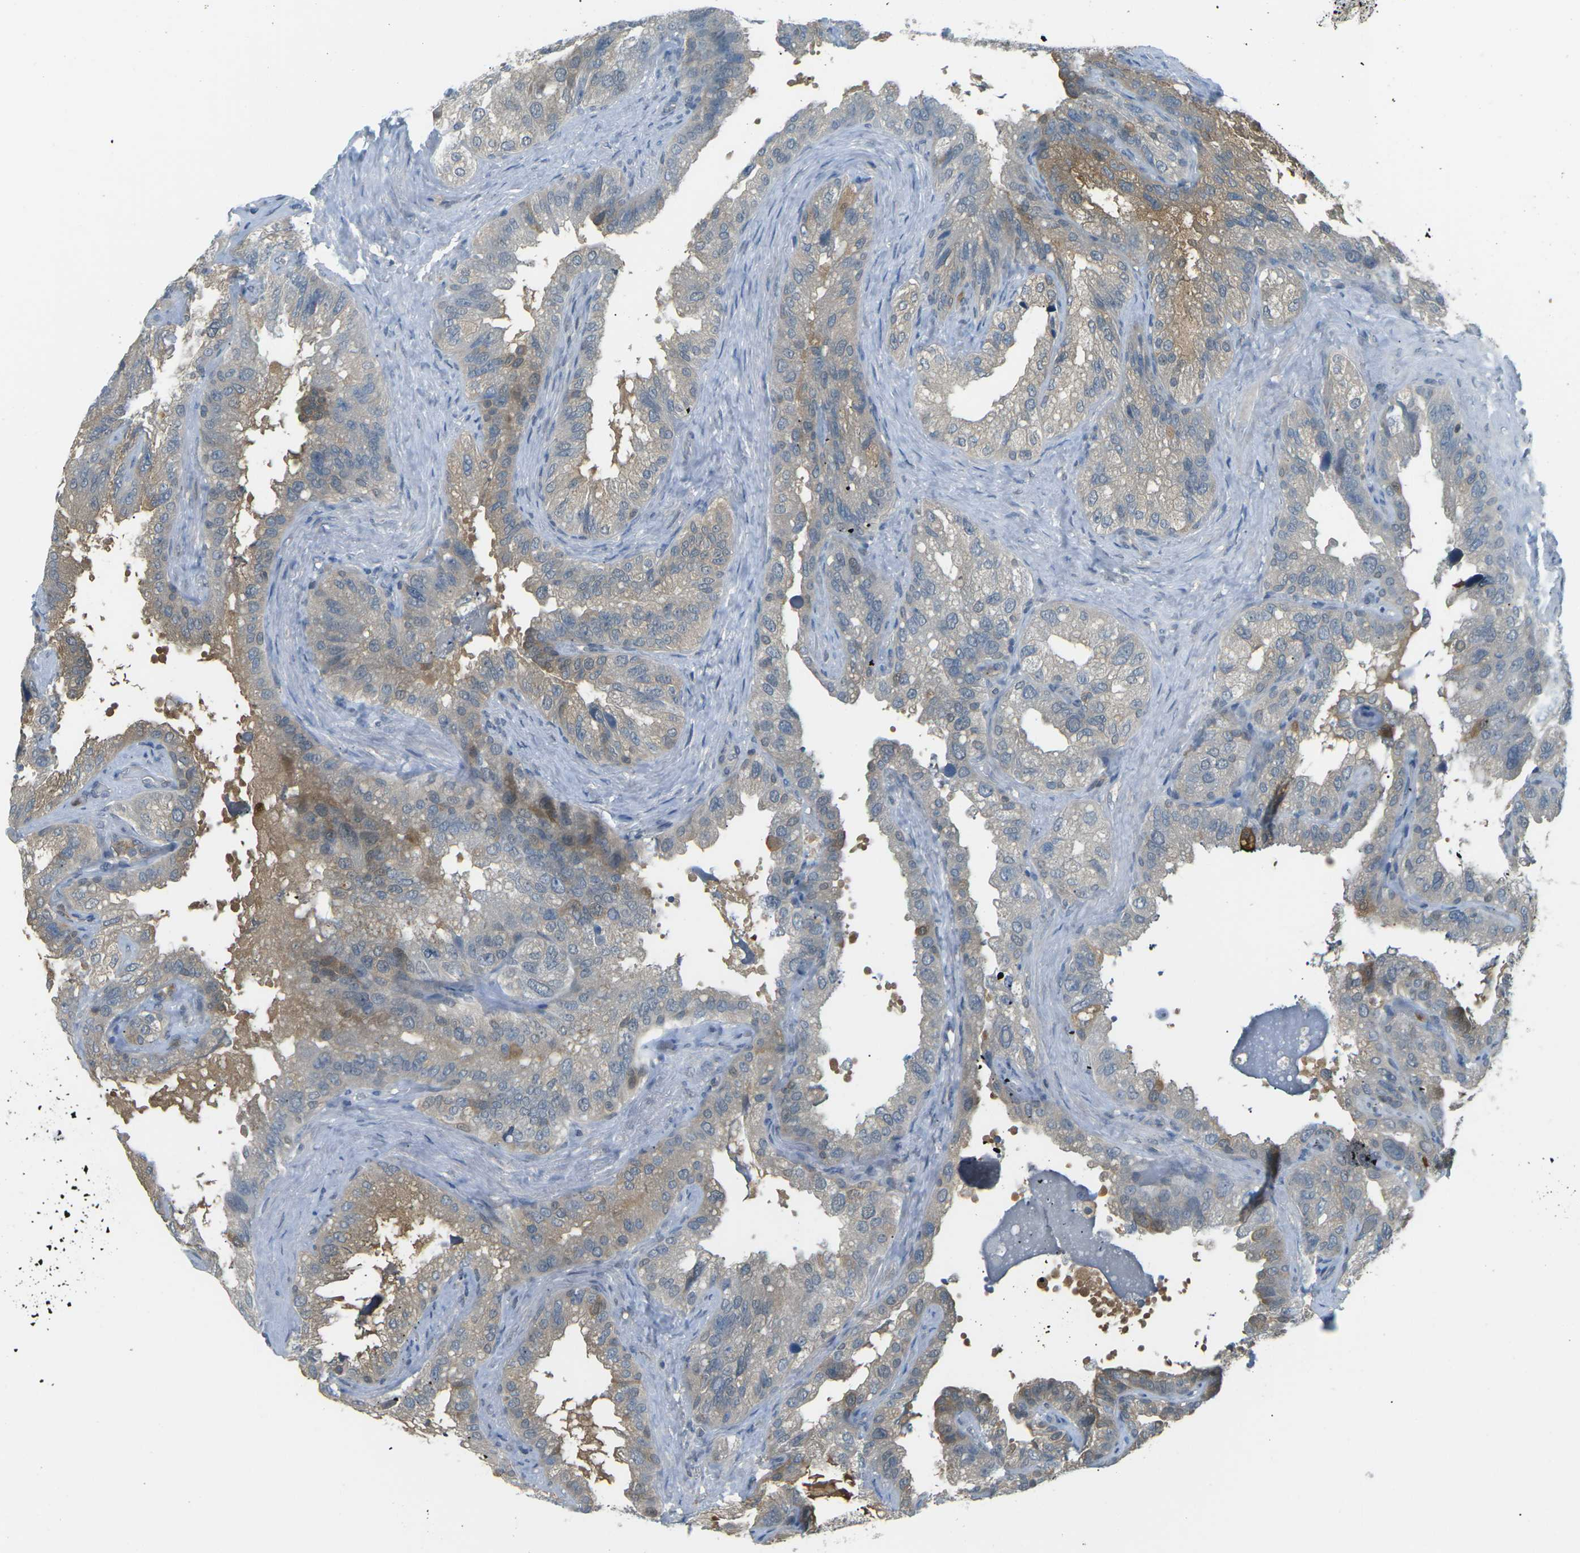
{"staining": {"intensity": "moderate", "quantity": ">75%", "location": "cytoplasmic/membranous"}, "tissue": "seminal vesicle", "cell_type": "Glandular cells", "image_type": "normal", "snomed": [{"axis": "morphology", "description": "Normal tissue, NOS"}, {"axis": "topography", "description": "Seminal veicle"}], "caption": "Immunohistochemical staining of normal seminal vesicle shows moderate cytoplasmic/membranous protein positivity in approximately >75% of glandular cells. The protein of interest is shown in brown color, while the nuclei are stained blue.", "gene": "PIEZO2", "patient": {"sex": "male", "age": 68}}